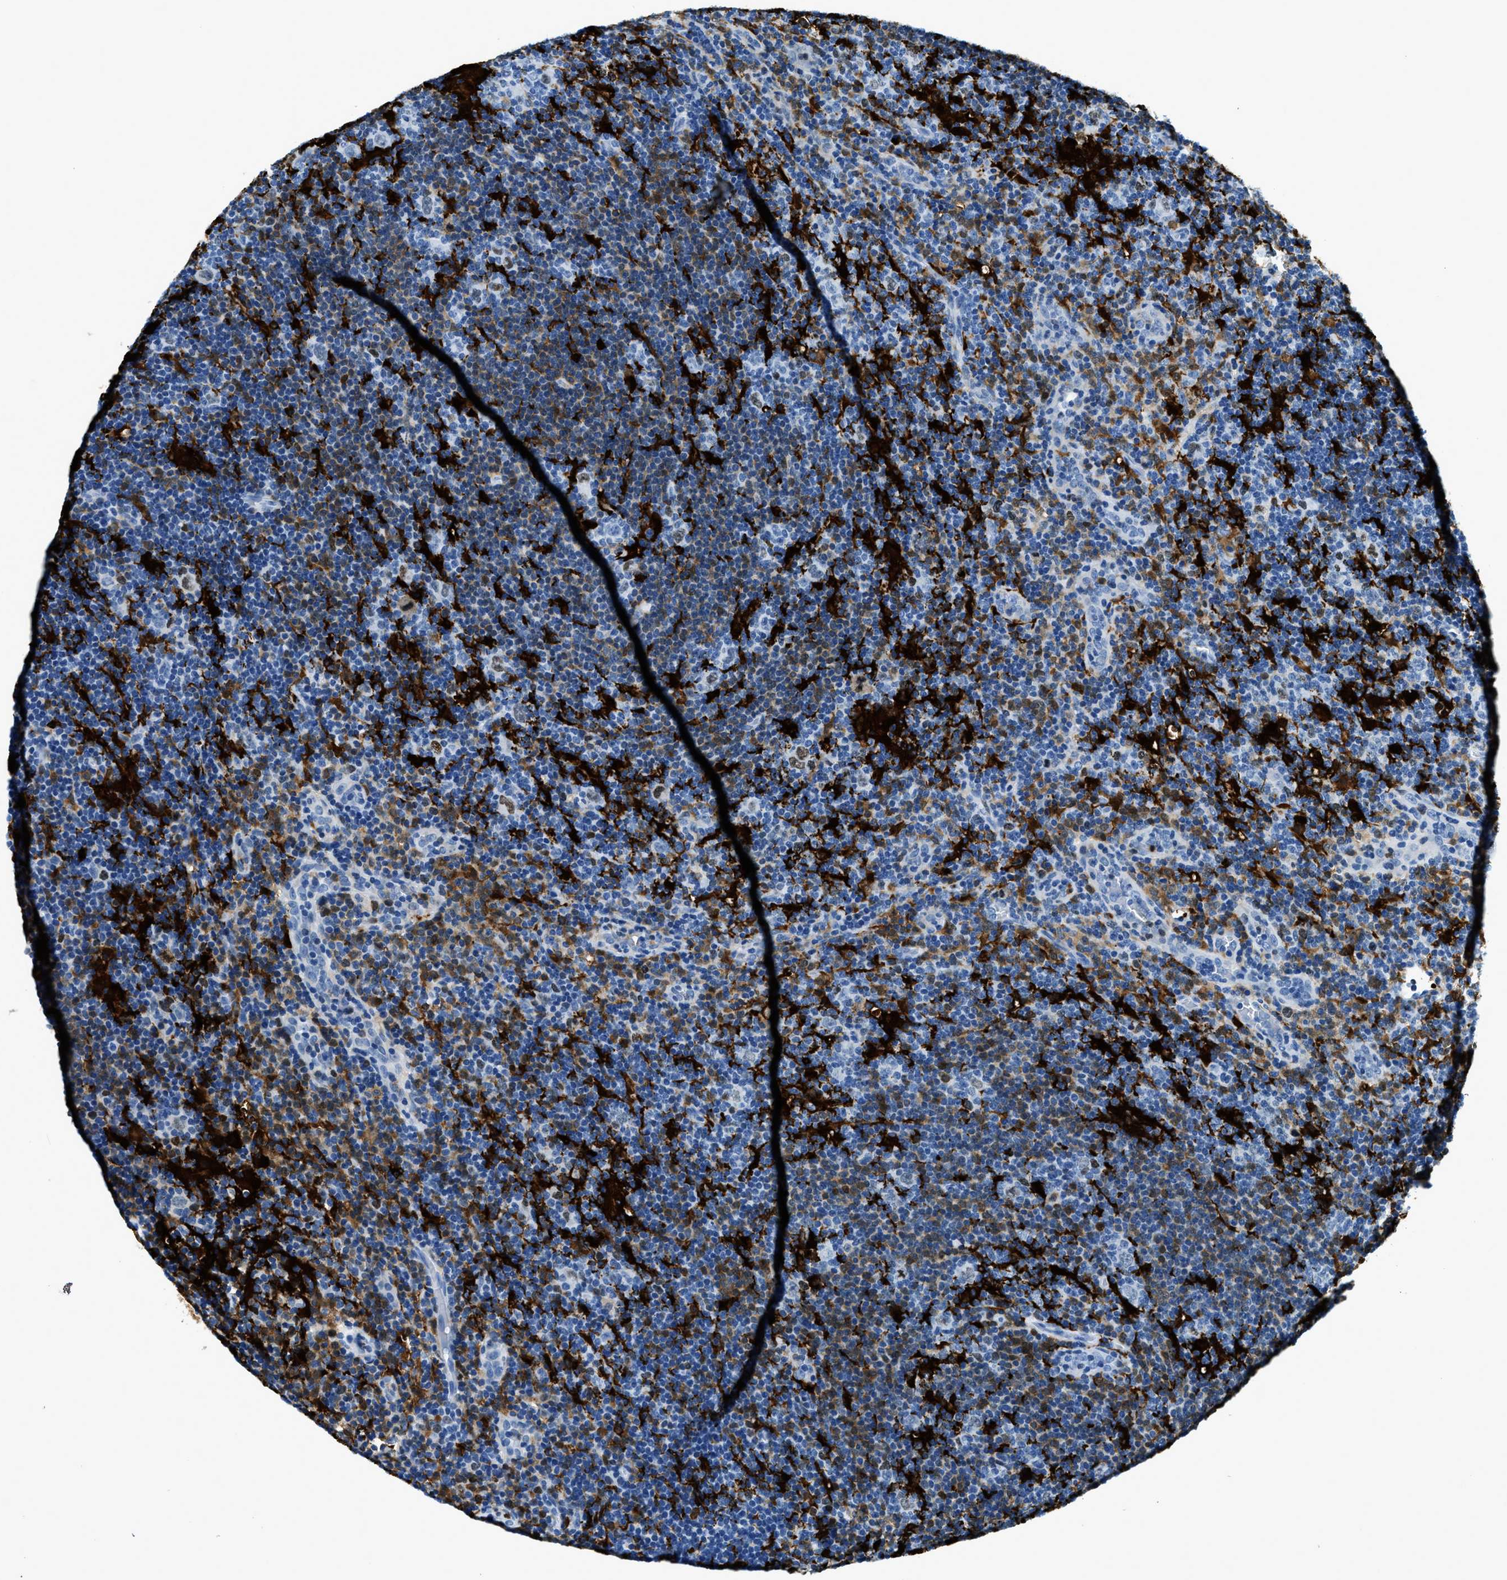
{"staining": {"intensity": "weak", "quantity": "25%-75%", "location": "nuclear"}, "tissue": "lymphoma", "cell_type": "Tumor cells", "image_type": "cancer", "snomed": [{"axis": "morphology", "description": "Hodgkin's disease, NOS"}, {"axis": "topography", "description": "Lymph node"}], "caption": "Weak nuclear expression is identified in about 25%-75% of tumor cells in Hodgkin's disease.", "gene": "CAPG", "patient": {"sex": "female", "age": 57}}